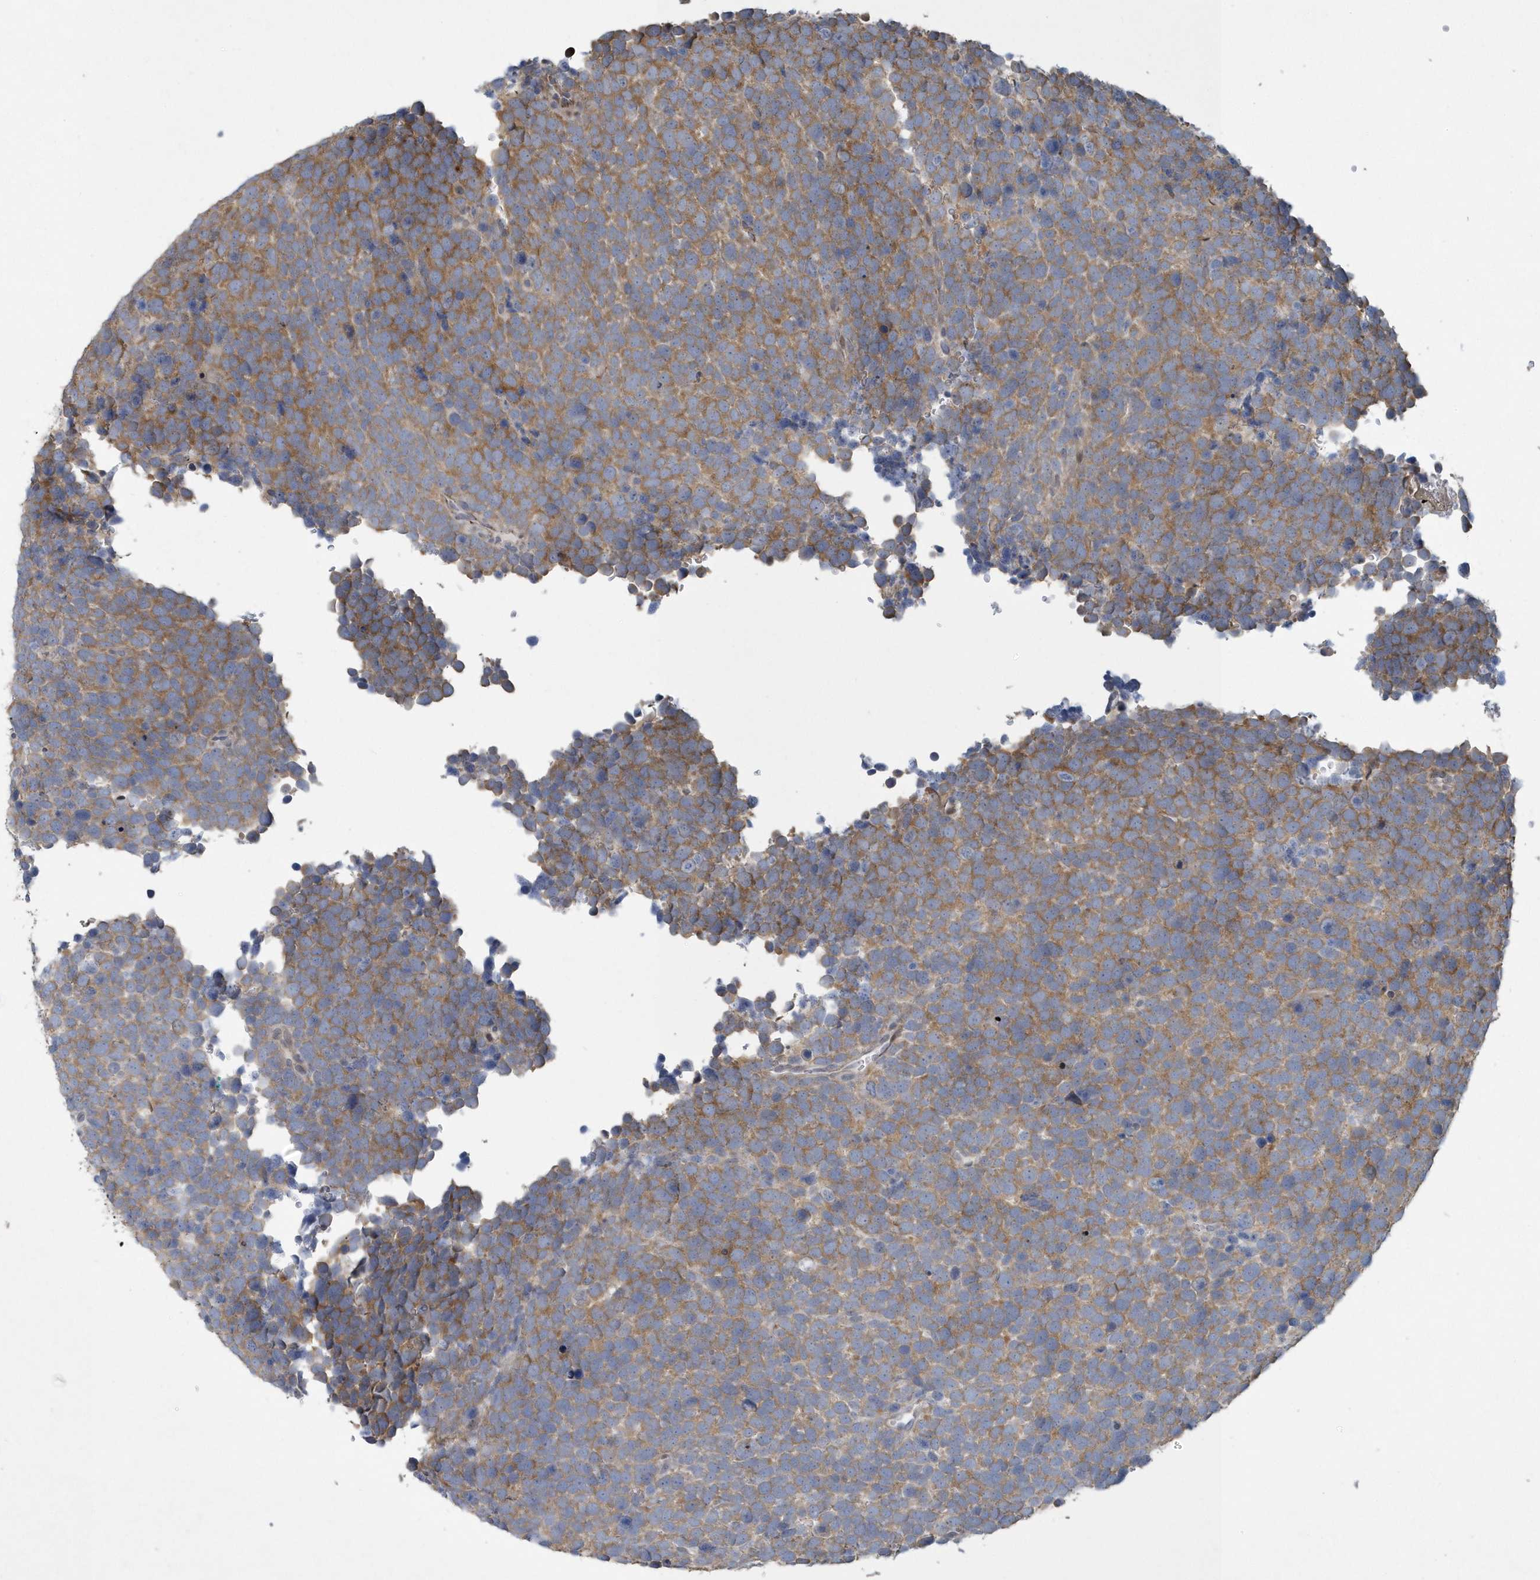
{"staining": {"intensity": "moderate", "quantity": ">75%", "location": "cytoplasmic/membranous"}, "tissue": "urothelial cancer", "cell_type": "Tumor cells", "image_type": "cancer", "snomed": [{"axis": "morphology", "description": "Urothelial carcinoma, High grade"}, {"axis": "topography", "description": "Urinary bladder"}], "caption": "Immunohistochemistry (IHC) staining of urothelial carcinoma (high-grade), which exhibits medium levels of moderate cytoplasmic/membranous positivity in about >75% of tumor cells indicating moderate cytoplasmic/membranous protein staining. The staining was performed using DAB (3,3'-diaminobenzidine) (brown) for protein detection and nuclei were counterstained in hematoxylin (blue).", "gene": "N4BP2", "patient": {"sex": "female", "age": 82}}